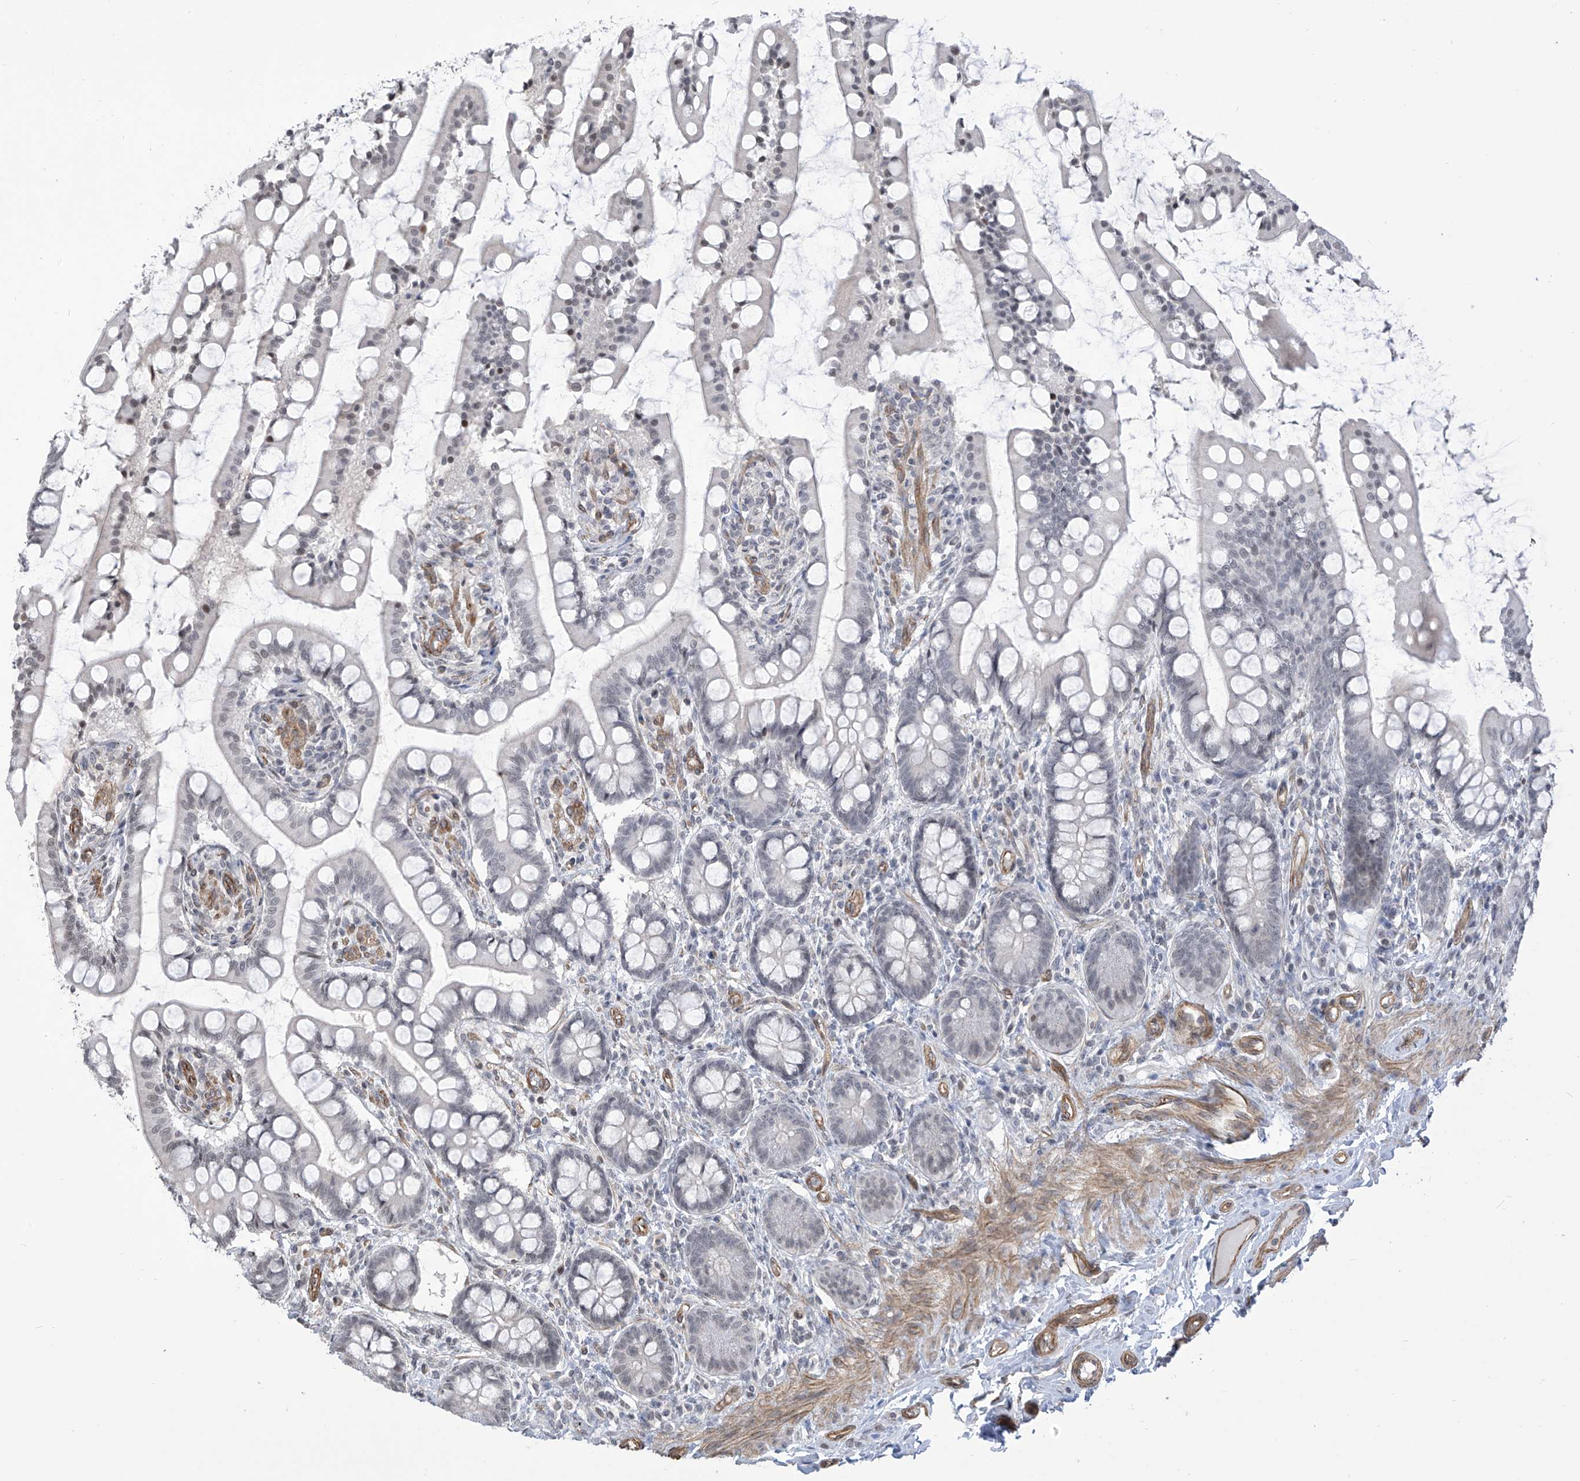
{"staining": {"intensity": "weak", "quantity": "<25%", "location": "nuclear"}, "tissue": "small intestine", "cell_type": "Glandular cells", "image_type": "normal", "snomed": [{"axis": "morphology", "description": "Normal tissue, NOS"}, {"axis": "topography", "description": "Small intestine"}], "caption": "Human small intestine stained for a protein using IHC exhibits no staining in glandular cells.", "gene": "METAP1D", "patient": {"sex": "male", "age": 52}}